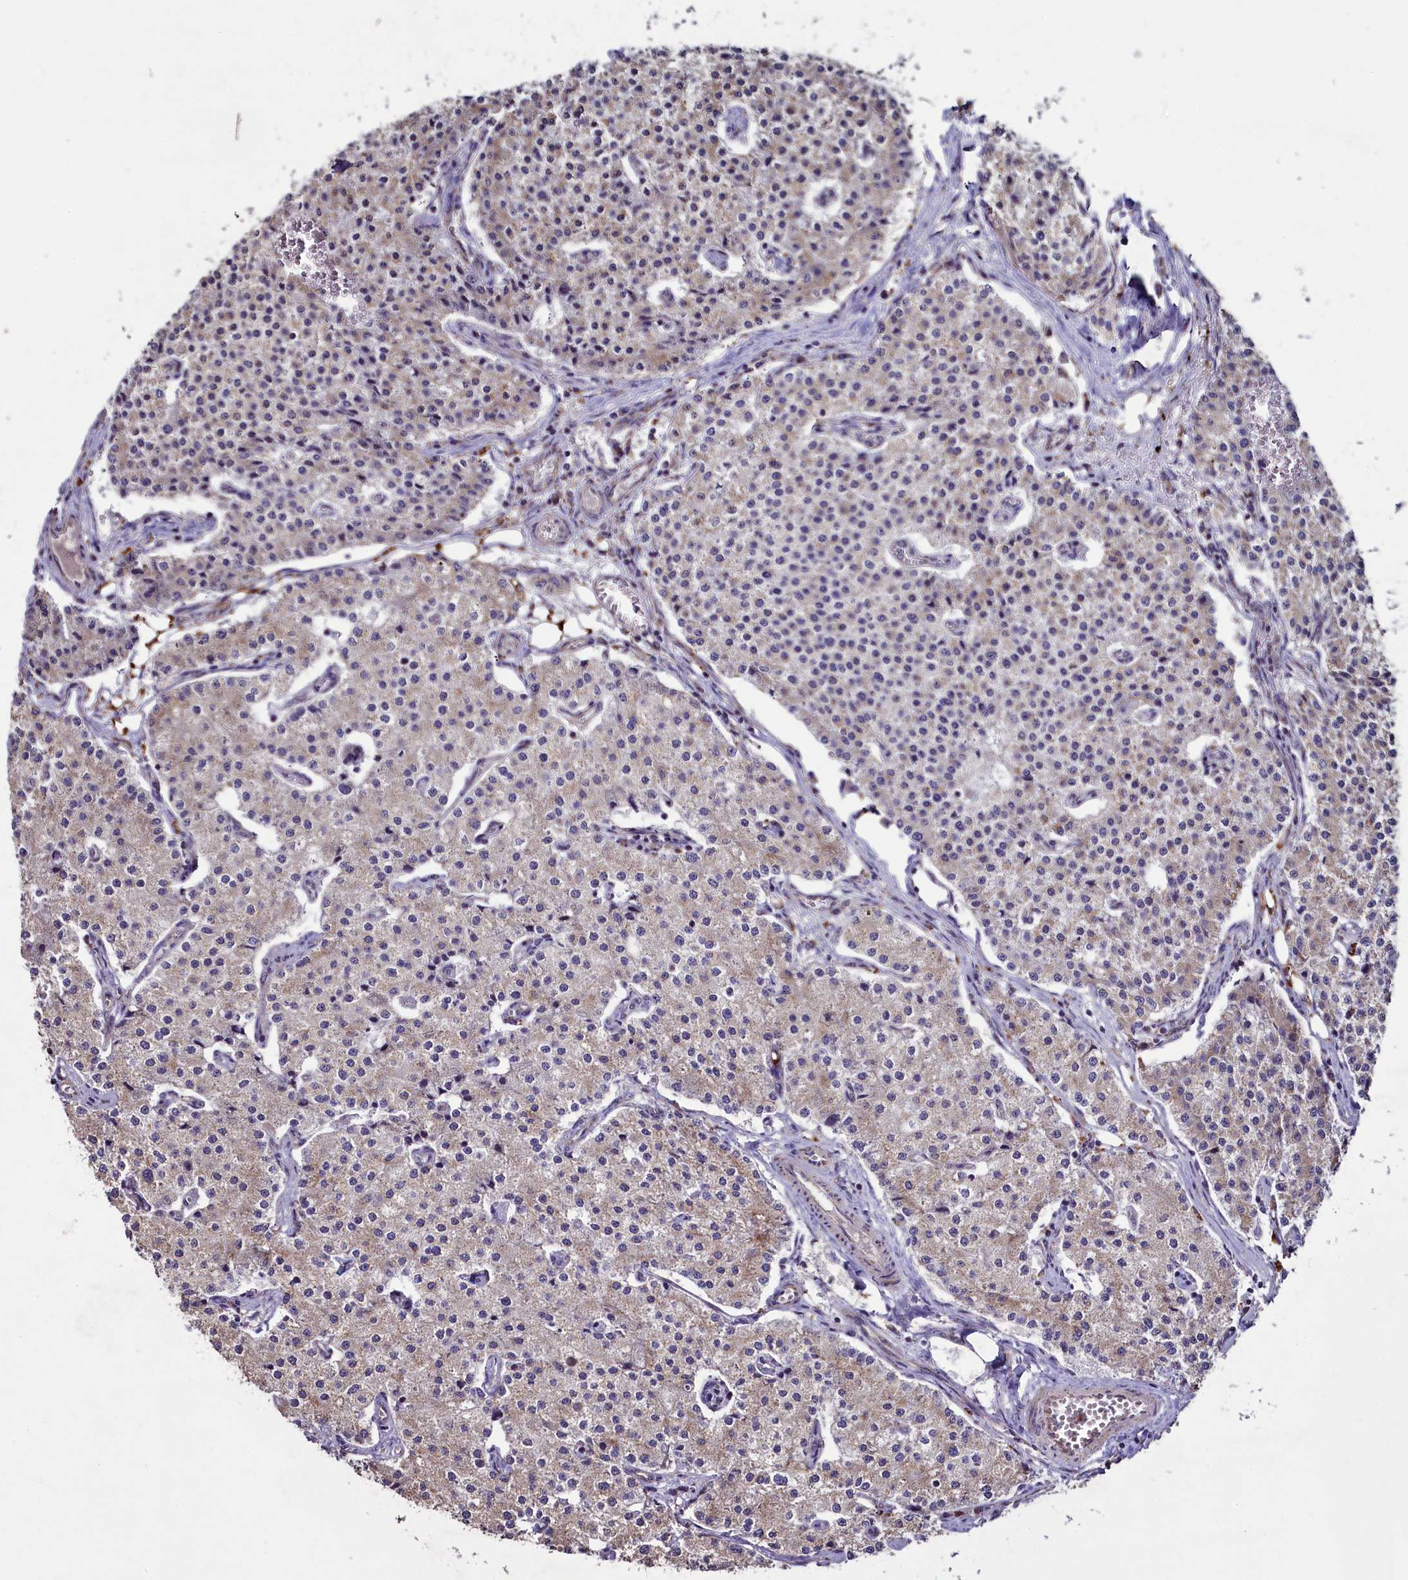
{"staining": {"intensity": "weak", "quantity": "<25%", "location": "cytoplasmic/membranous"}, "tissue": "carcinoid", "cell_type": "Tumor cells", "image_type": "cancer", "snomed": [{"axis": "morphology", "description": "Carcinoid, malignant, NOS"}, {"axis": "topography", "description": "Colon"}], "caption": "High magnification brightfield microscopy of carcinoid stained with DAB (3,3'-diaminobenzidine) (brown) and counterstained with hematoxylin (blue): tumor cells show no significant staining. The staining was performed using DAB to visualize the protein expression in brown, while the nuclei were stained in blue with hematoxylin (Magnification: 20x).", "gene": "COQ9", "patient": {"sex": "female", "age": 52}}